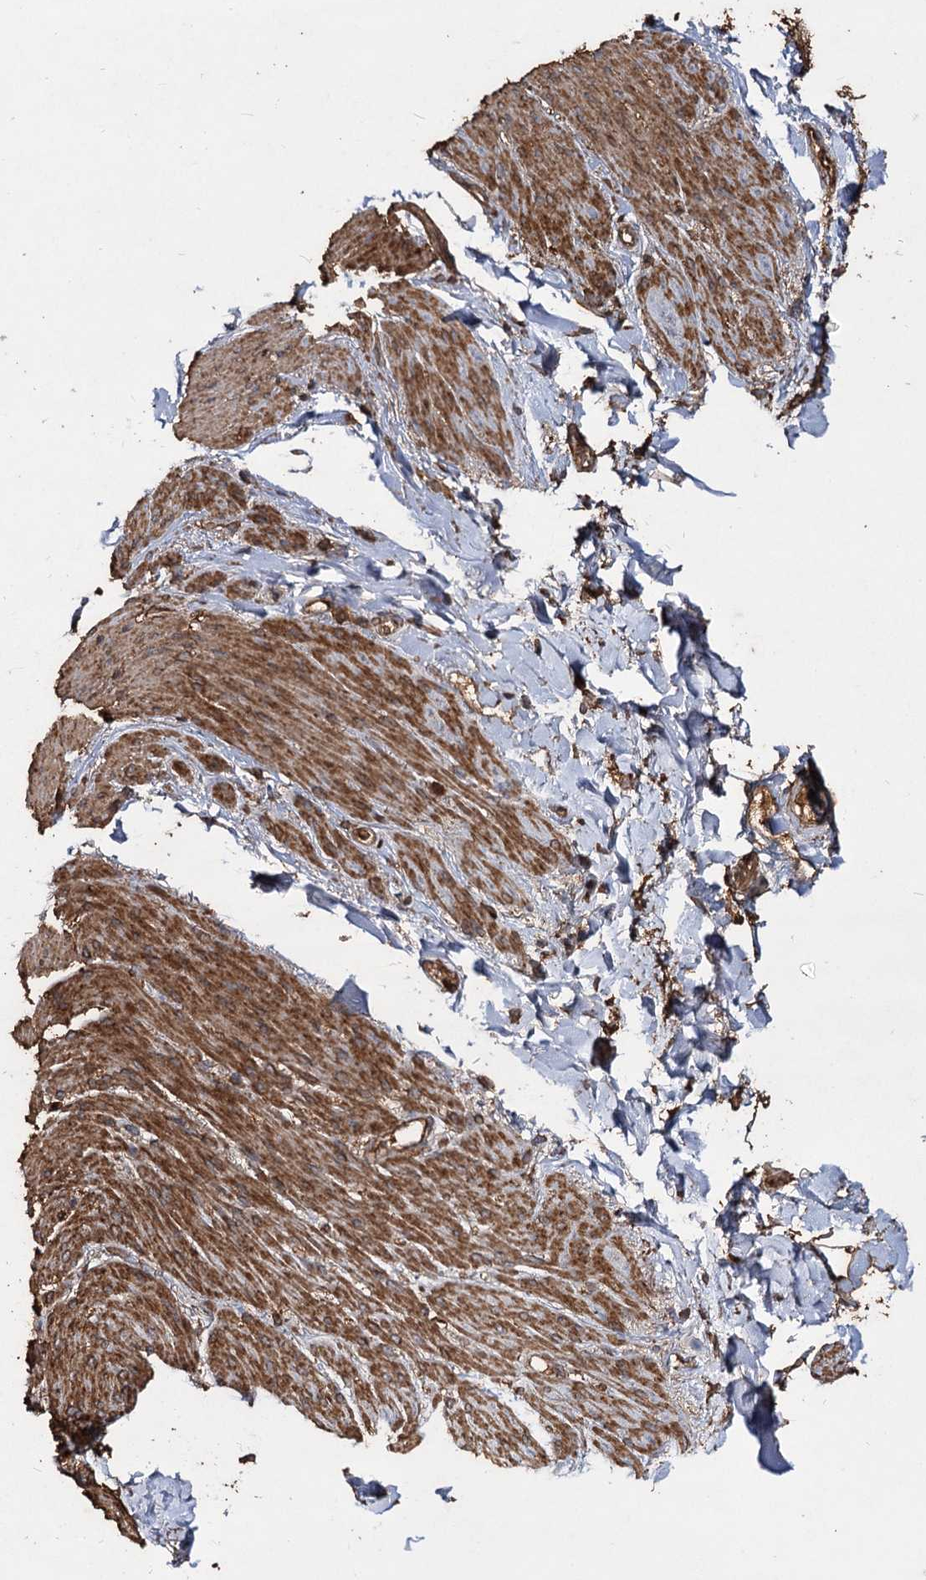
{"staining": {"intensity": "strong", "quantity": ">75%", "location": "cytoplasmic/membranous"}, "tissue": "adipose tissue", "cell_type": "Adipocytes", "image_type": "normal", "snomed": [{"axis": "morphology", "description": "Normal tissue, NOS"}, {"axis": "topography", "description": "Colon"}, {"axis": "topography", "description": "Peripheral nerve tissue"}], "caption": "A photomicrograph of adipose tissue stained for a protein exhibits strong cytoplasmic/membranous brown staining in adipocytes. The staining is performed using DAB (3,3'-diaminobenzidine) brown chromogen to label protein expression. The nuclei are counter-stained blue using hematoxylin.", "gene": "PIK3C2A", "patient": {"sex": "female", "age": 61}}